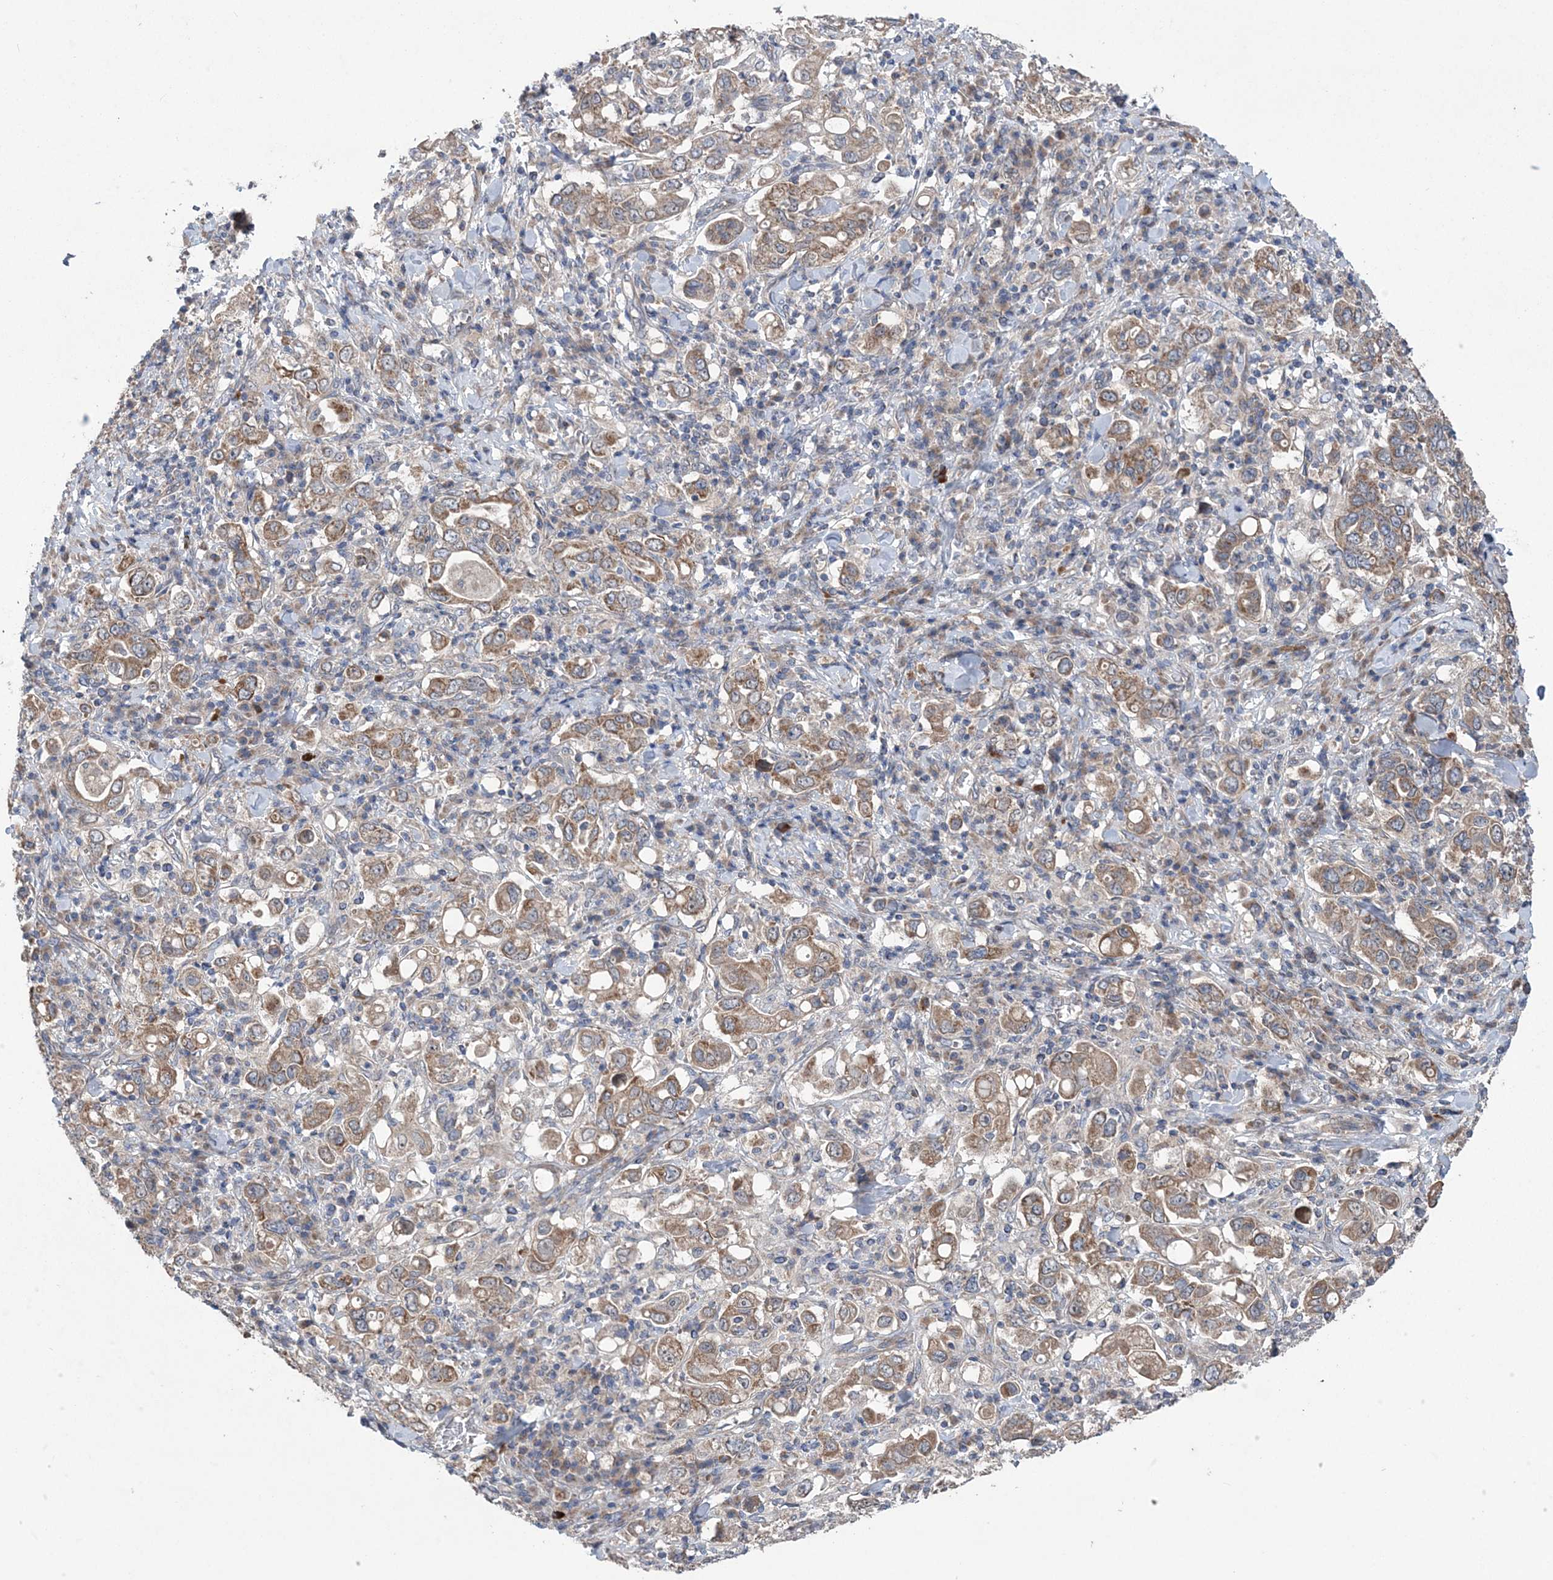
{"staining": {"intensity": "moderate", "quantity": ">75%", "location": "cytoplasmic/membranous"}, "tissue": "stomach cancer", "cell_type": "Tumor cells", "image_type": "cancer", "snomed": [{"axis": "morphology", "description": "Adenocarcinoma, NOS"}, {"axis": "topography", "description": "Stomach, upper"}], "caption": "The histopathology image displays staining of adenocarcinoma (stomach), revealing moderate cytoplasmic/membranous protein expression (brown color) within tumor cells.", "gene": "MTRF1L", "patient": {"sex": "male", "age": 62}}